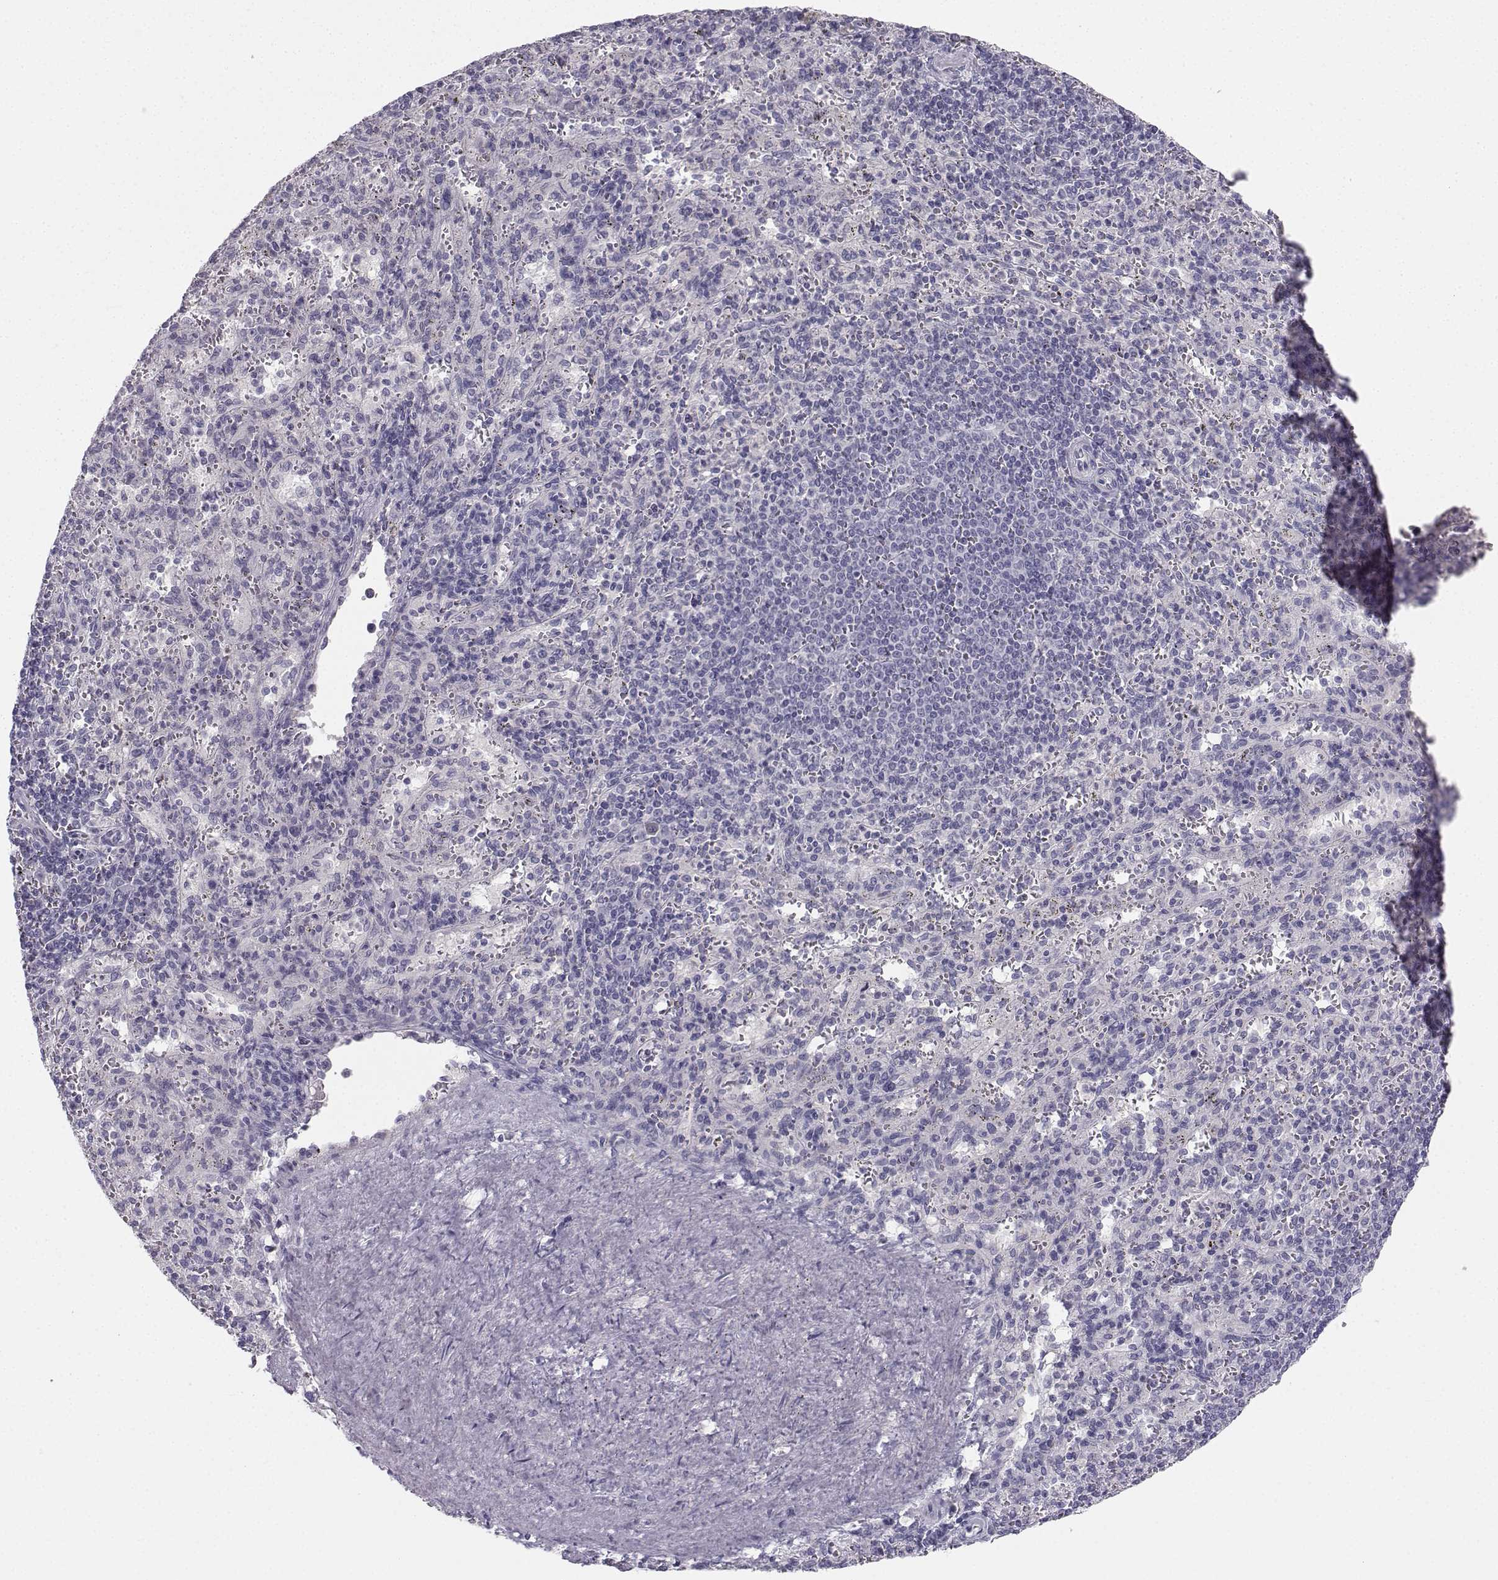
{"staining": {"intensity": "negative", "quantity": "none", "location": "none"}, "tissue": "spleen", "cell_type": "Cells in red pulp", "image_type": "normal", "snomed": [{"axis": "morphology", "description": "Normal tissue, NOS"}, {"axis": "topography", "description": "Spleen"}], "caption": "Immunohistochemistry micrograph of unremarkable human spleen stained for a protein (brown), which exhibits no positivity in cells in red pulp.", "gene": "SYCE1", "patient": {"sex": "male", "age": 57}}